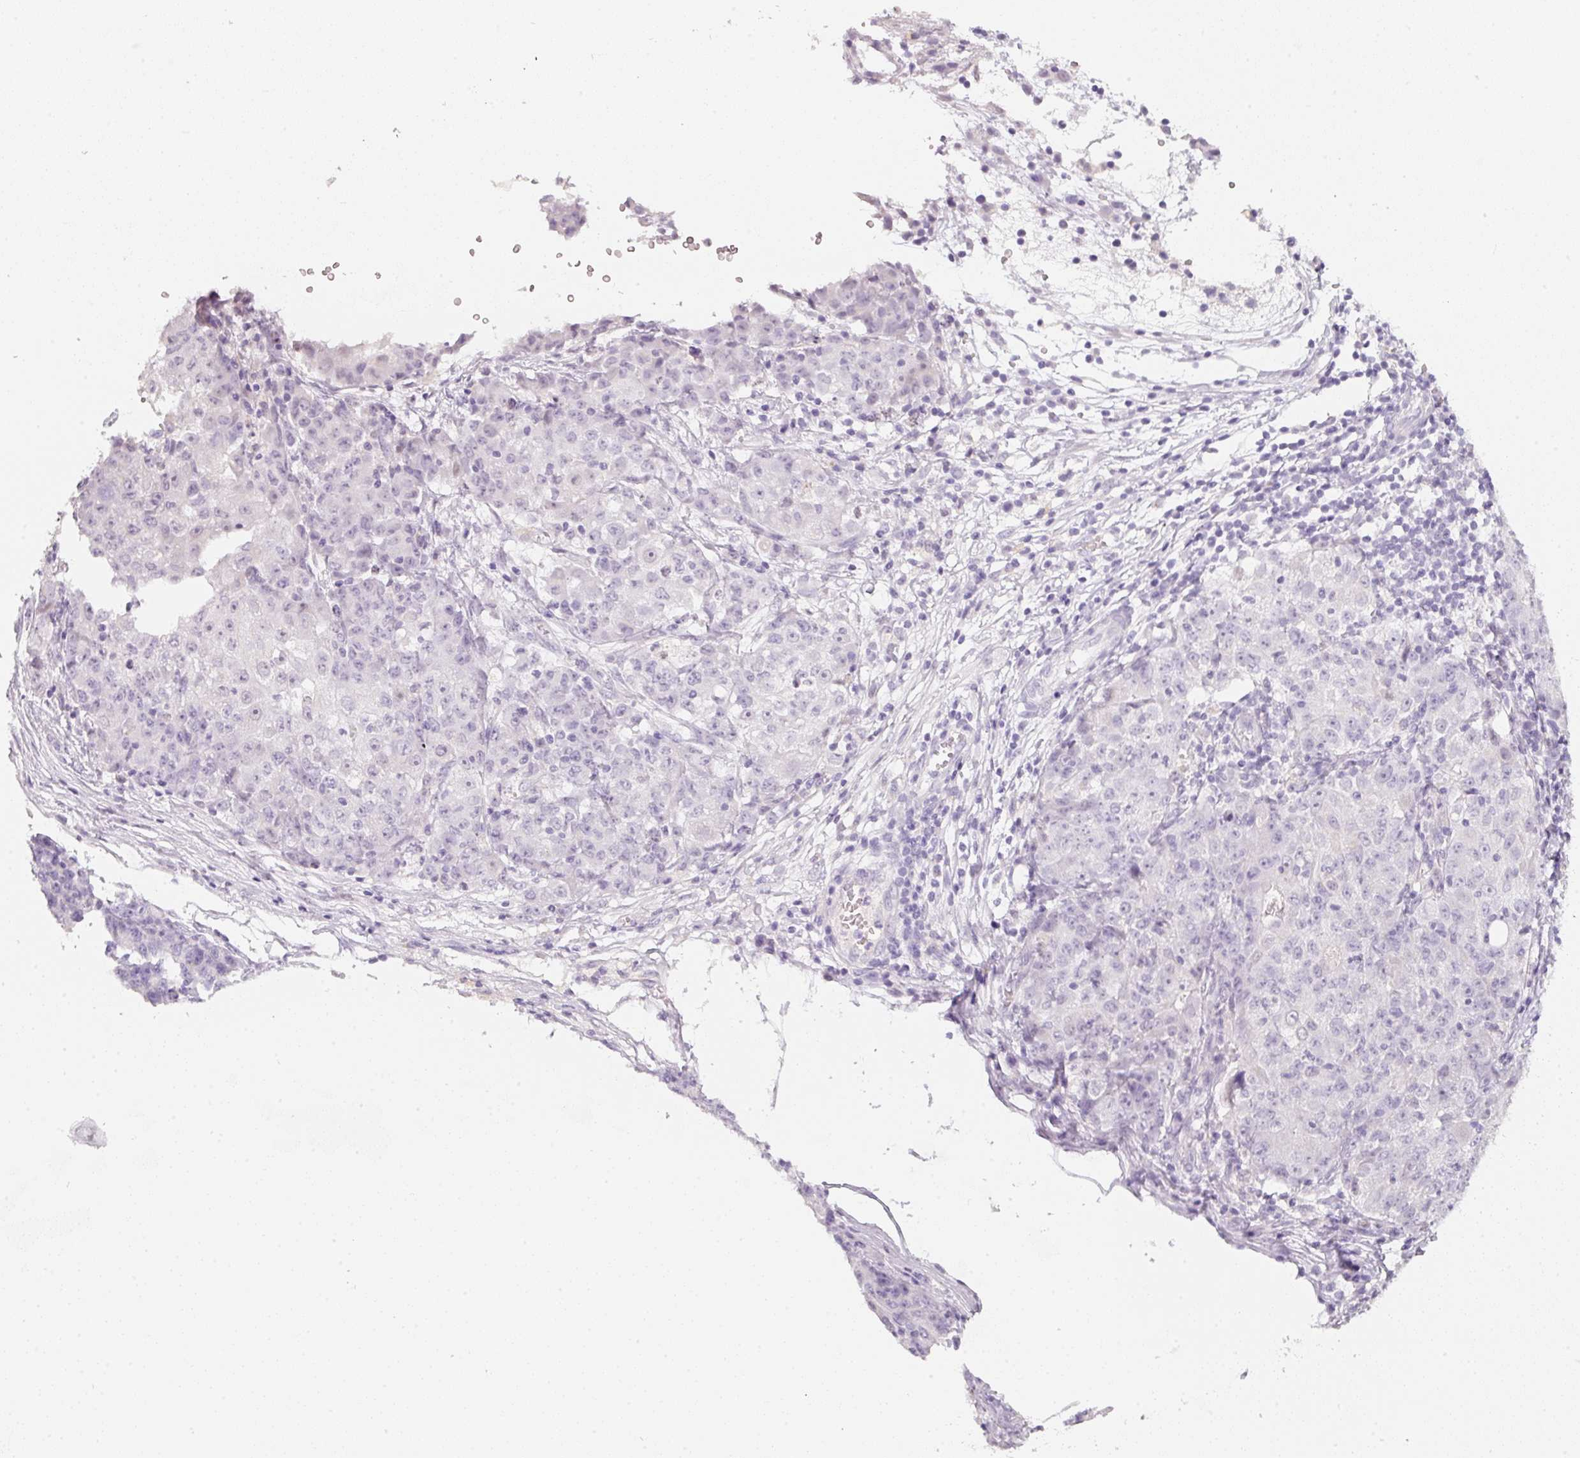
{"staining": {"intensity": "negative", "quantity": "none", "location": "none"}, "tissue": "ovarian cancer", "cell_type": "Tumor cells", "image_type": "cancer", "snomed": [{"axis": "morphology", "description": "Carcinoma, endometroid"}, {"axis": "topography", "description": "Ovary"}], "caption": "Human ovarian cancer stained for a protein using immunohistochemistry reveals no staining in tumor cells.", "gene": "ENSG00000206549", "patient": {"sex": "female", "age": 42}}